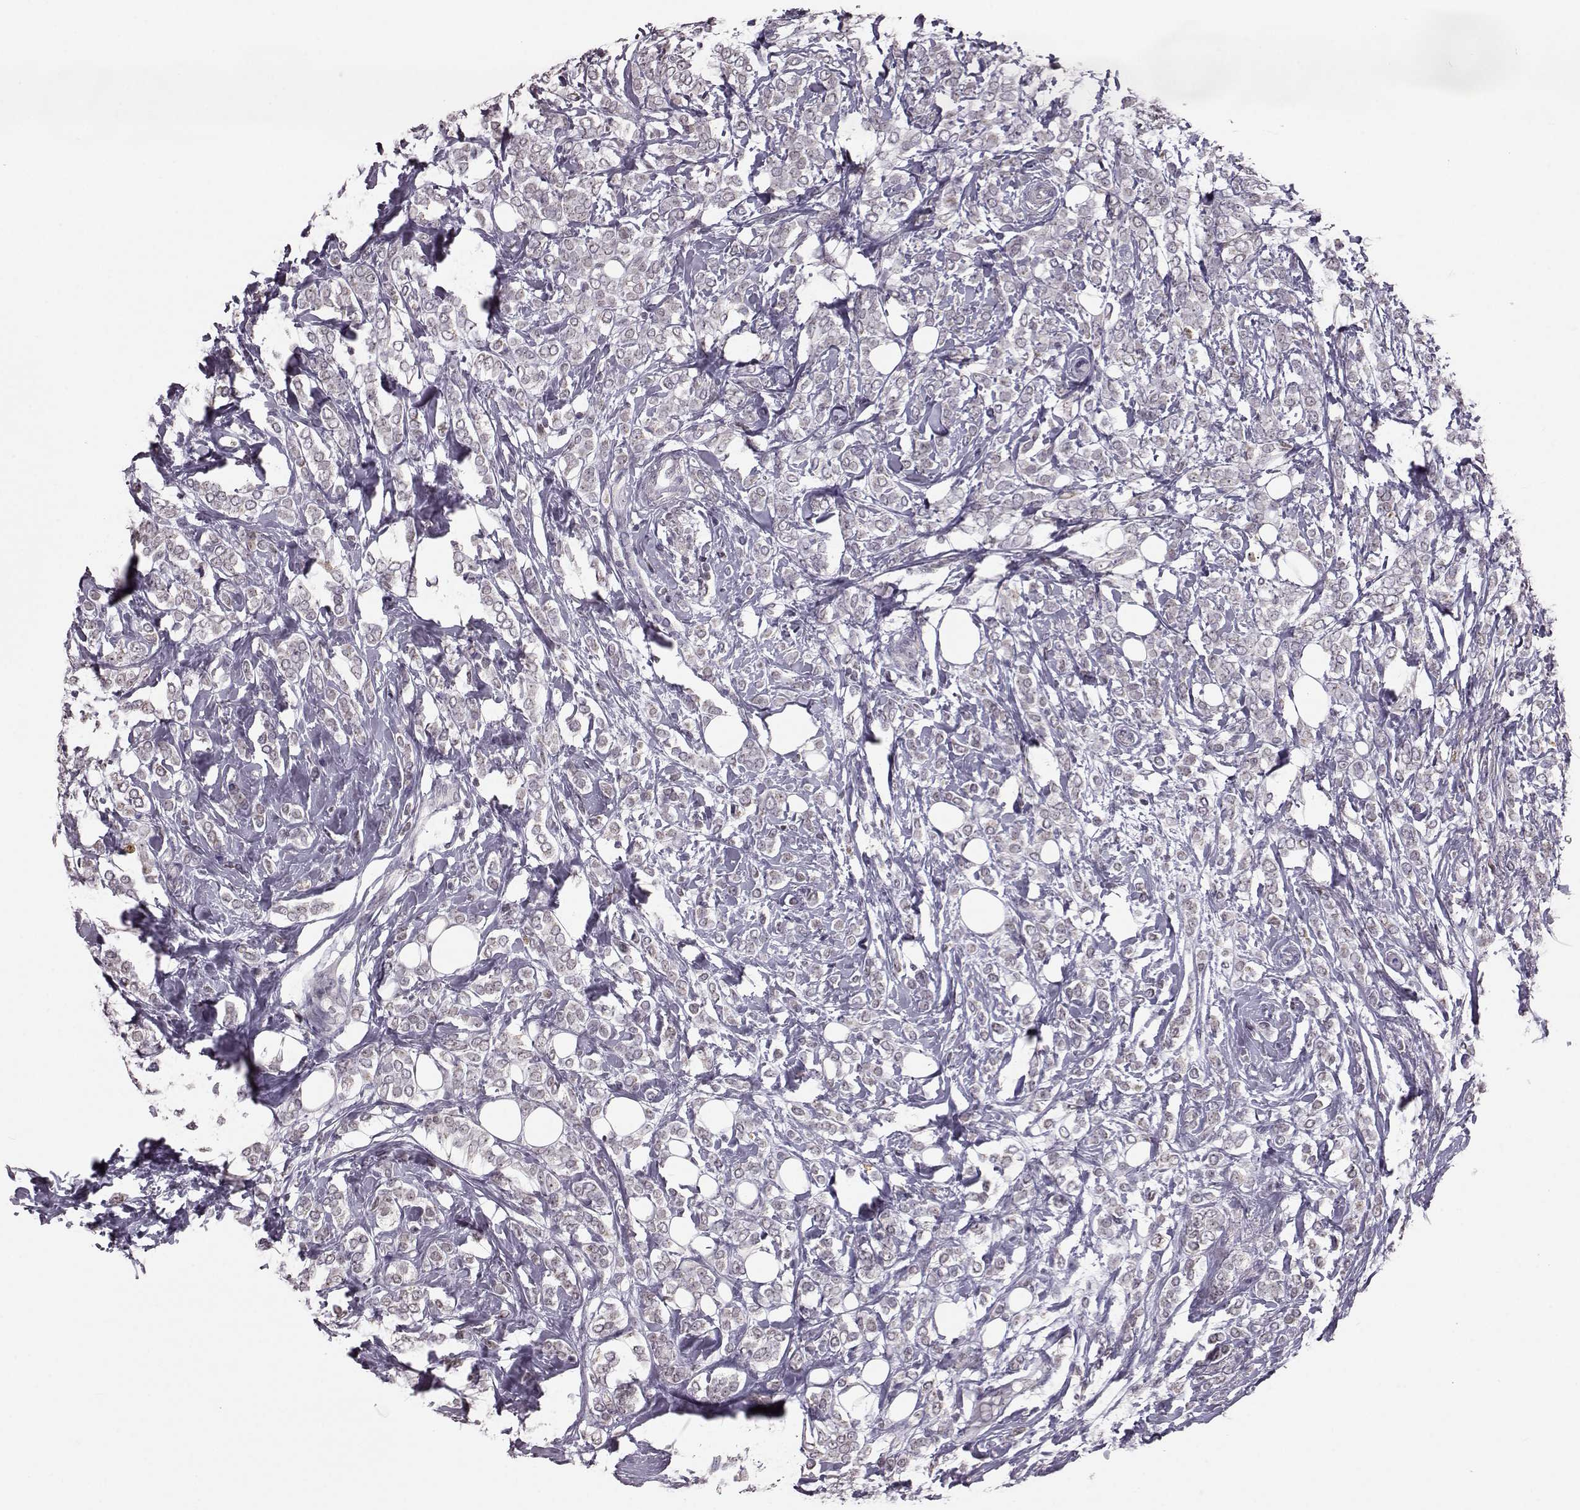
{"staining": {"intensity": "negative", "quantity": "none", "location": "none"}, "tissue": "breast cancer", "cell_type": "Tumor cells", "image_type": "cancer", "snomed": [{"axis": "morphology", "description": "Lobular carcinoma"}, {"axis": "topography", "description": "Breast"}], "caption": "A micrograph of breast lobular carcinoma stained for a protein displays no brown staining in tumor cells.", "gene": "ALDH3A1", "patient": {"sex": "female", "age": 49}}